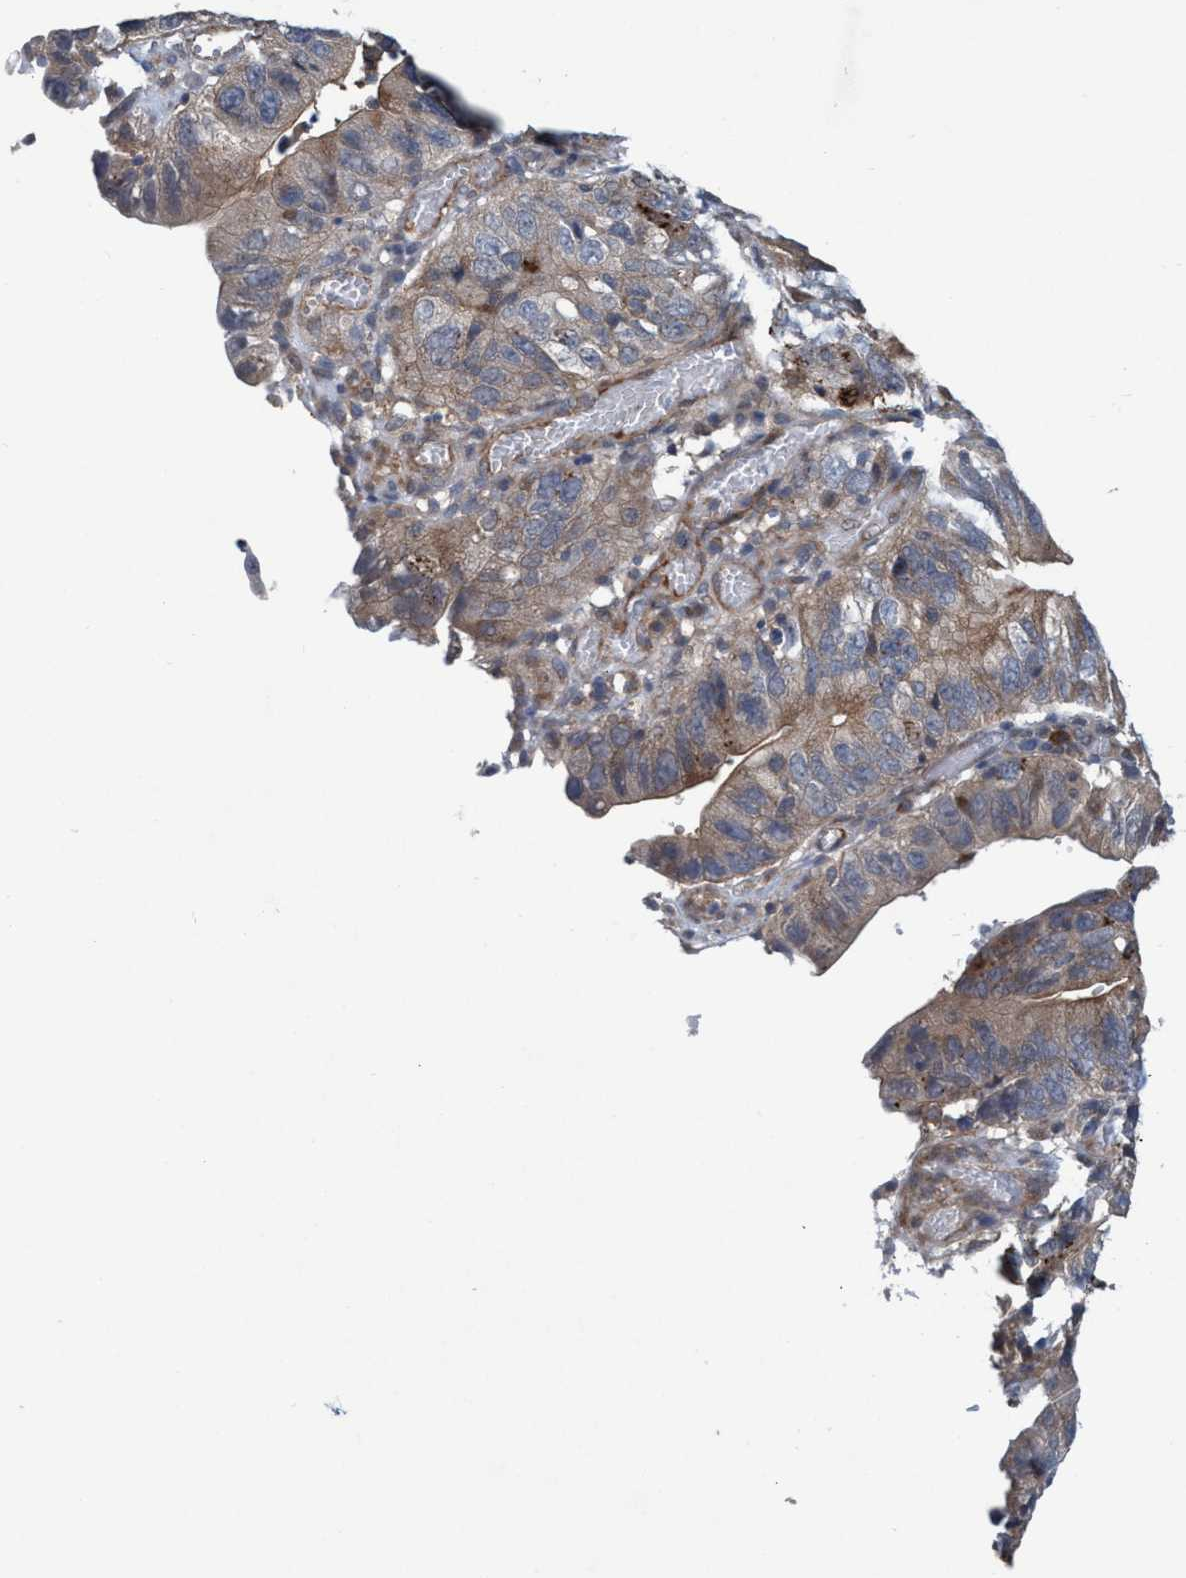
{"staining": {"intensity": "weak", "quantity": "25%-75%", "location": "cytoplasmic/membranous"}, "tissue": "stomach cancer", "cell_type": "Tumor cells", "image_type": "cancer", "snomed": [{"axis": "morphology", "description": "Adenocarcinoma, NOS"}, {"axis": "topography", "description": "Stomach"}], "caption": "Tumor cells reveal weak cytoplasmic/membranous expression in approximately 25%-75% of cells in stomach cancer. (Brightfield microscopy of DAB IHC at high magnification).", "gene": "TRIM65", "patient": {"sex": "male", "age": 59}}